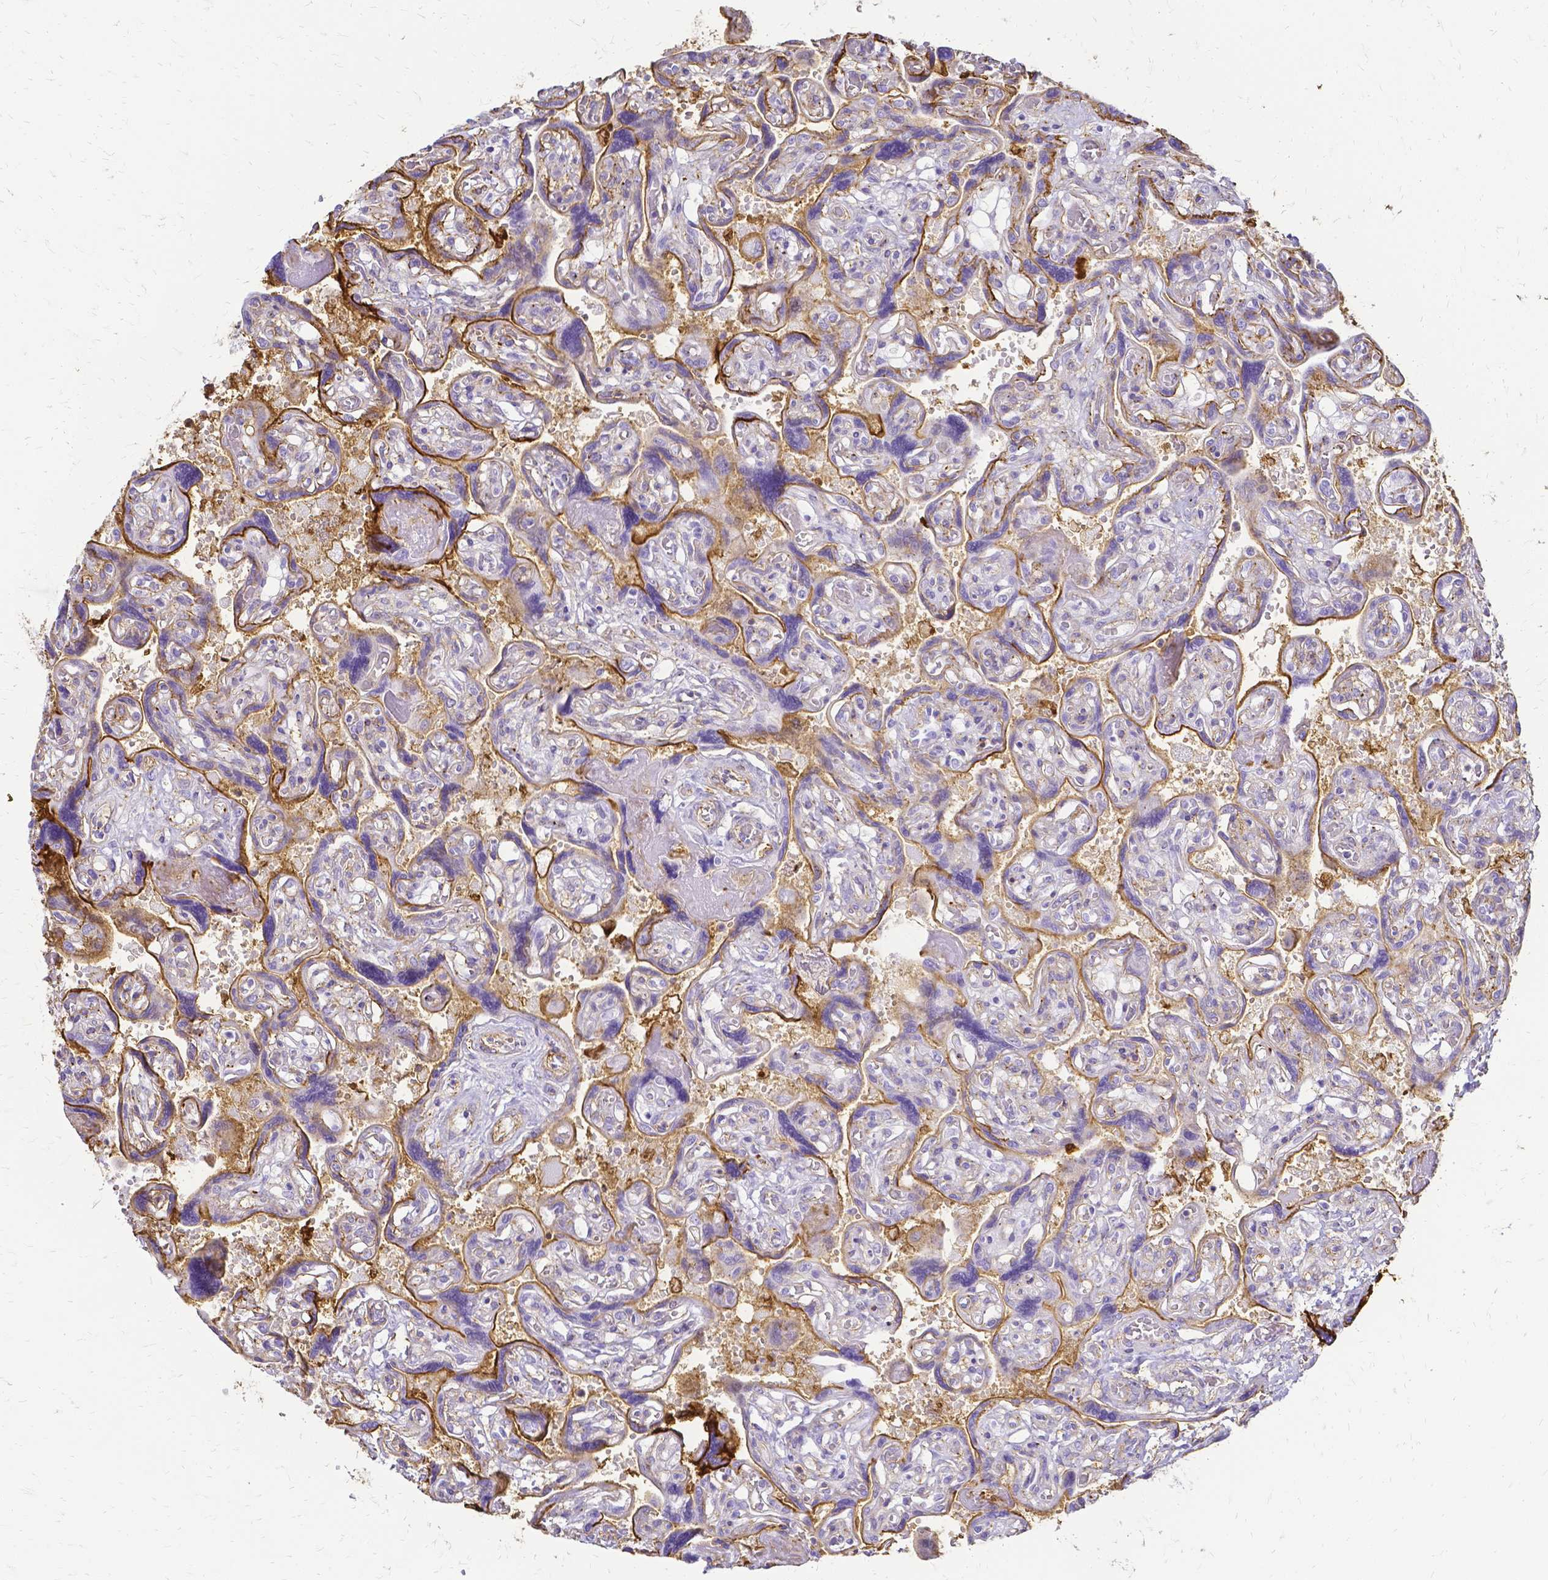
{"staining": {"intensity": "negative", "quantity": "none", "location": "none"}, "tissue": "placenta", "cell_type": "Decidual cells", "image_type": "normal", "snomed": [{"axis": "morphology", "description": "Normal tissue, NOS"}, {"axis": "topography", "description": "Placenta"}], "caption": "Decidual cells are negative for brown protein staining in benign placenta.", "gene": "HSPA12A", "patient": {"sex": "female", "age": 32}}